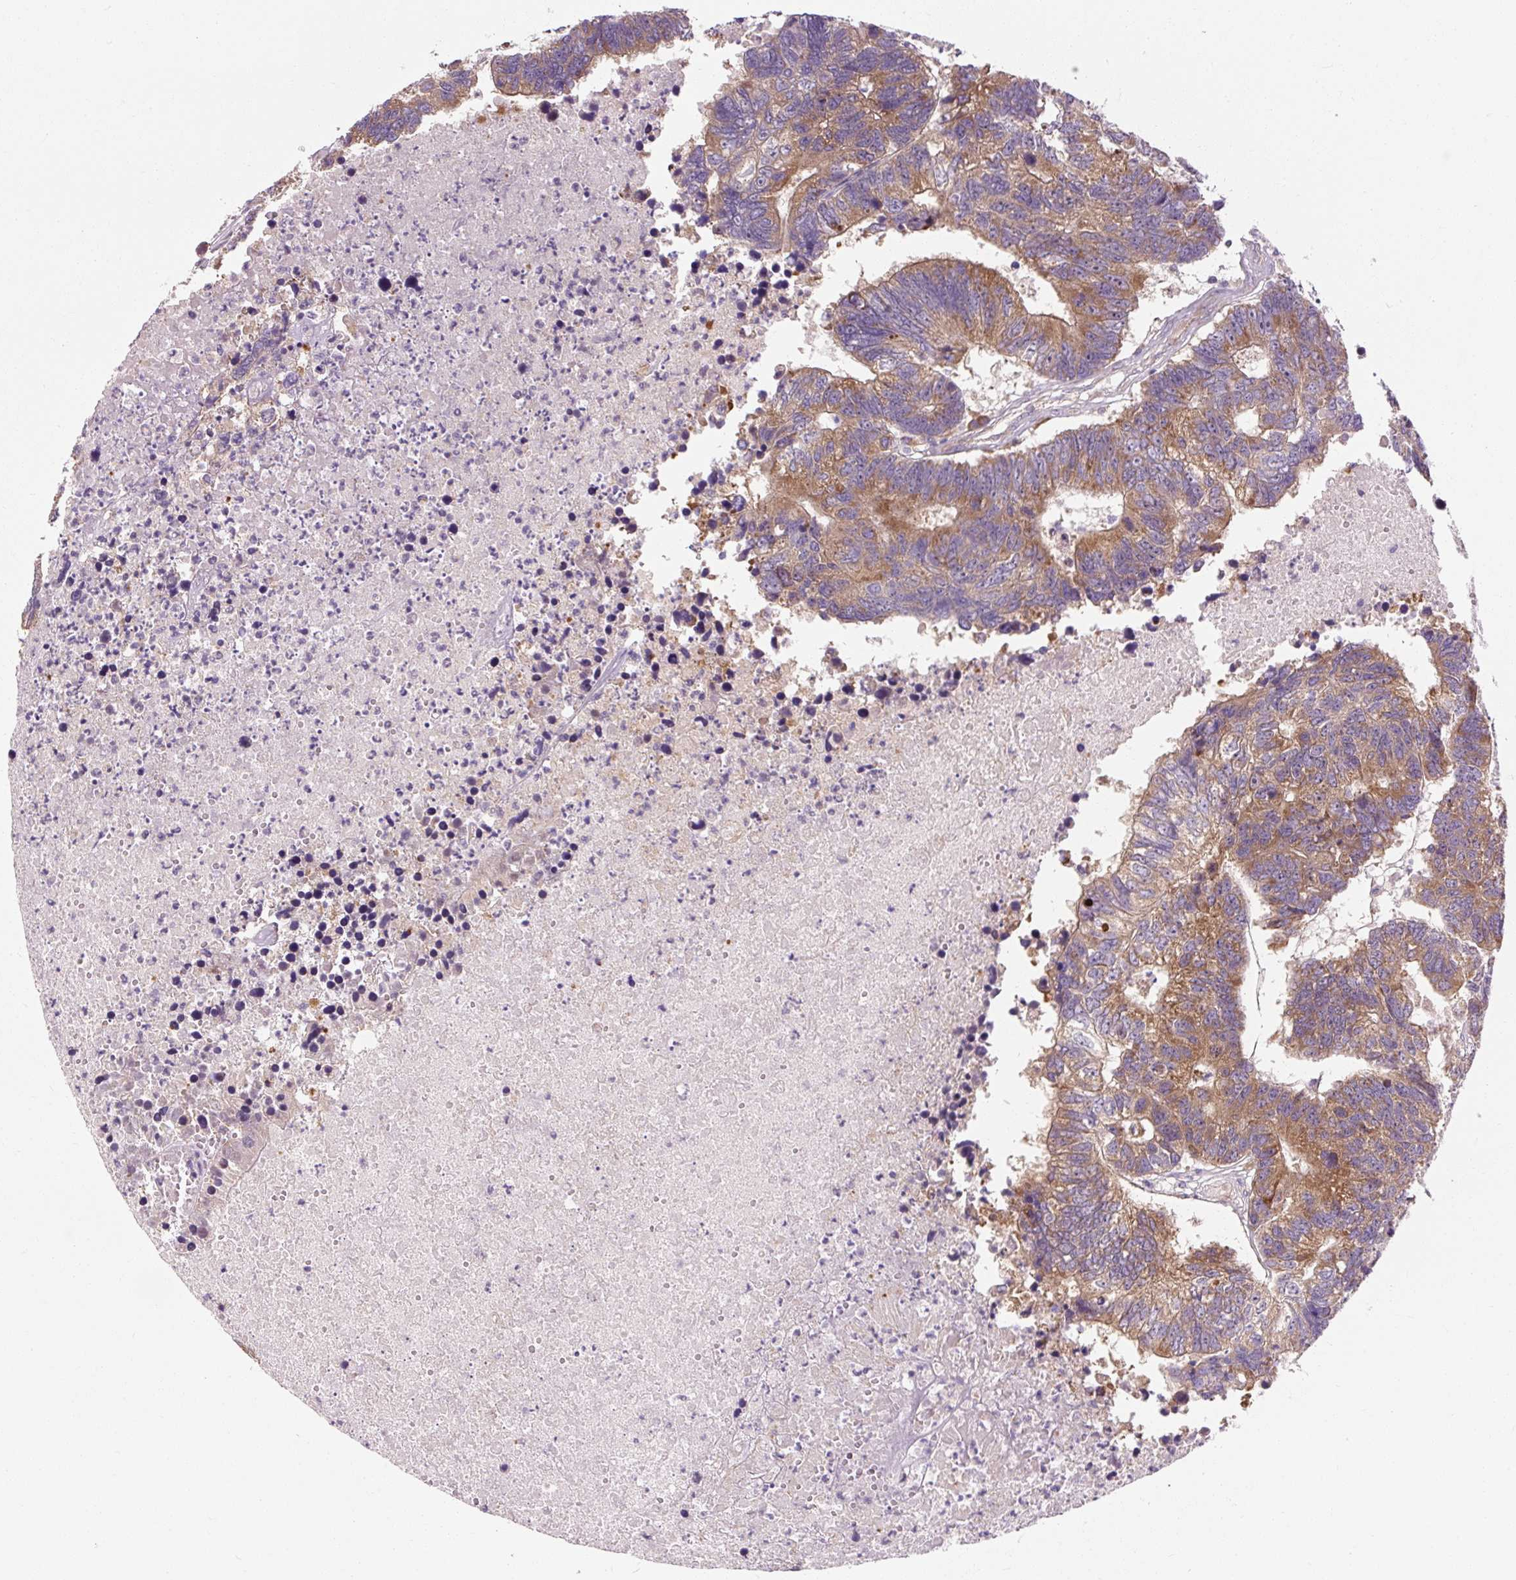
{"staining": {"intensity": "moderate", "quantity": ">75%", "location": "cytoplasmic/membranous"}, "tissue": "colorectal cancer", "cell_type": "Tumor cells", "image_type": "cancer", "snomed": [{"axis": "morphology", "description": "Adenocarcinoma, NOS"}, {"axis": "topography", "description": "Colon"}], "caption": "This image reveals immunohistochemistry (IHC) staining of human colorectal cancer (adenocarcinoma), with medium moderate cytoplasmic/membranous expression in about >75% of tumor cells.", "gene": "PRSS48", "patient": {"sex": "female", "age": 48}}